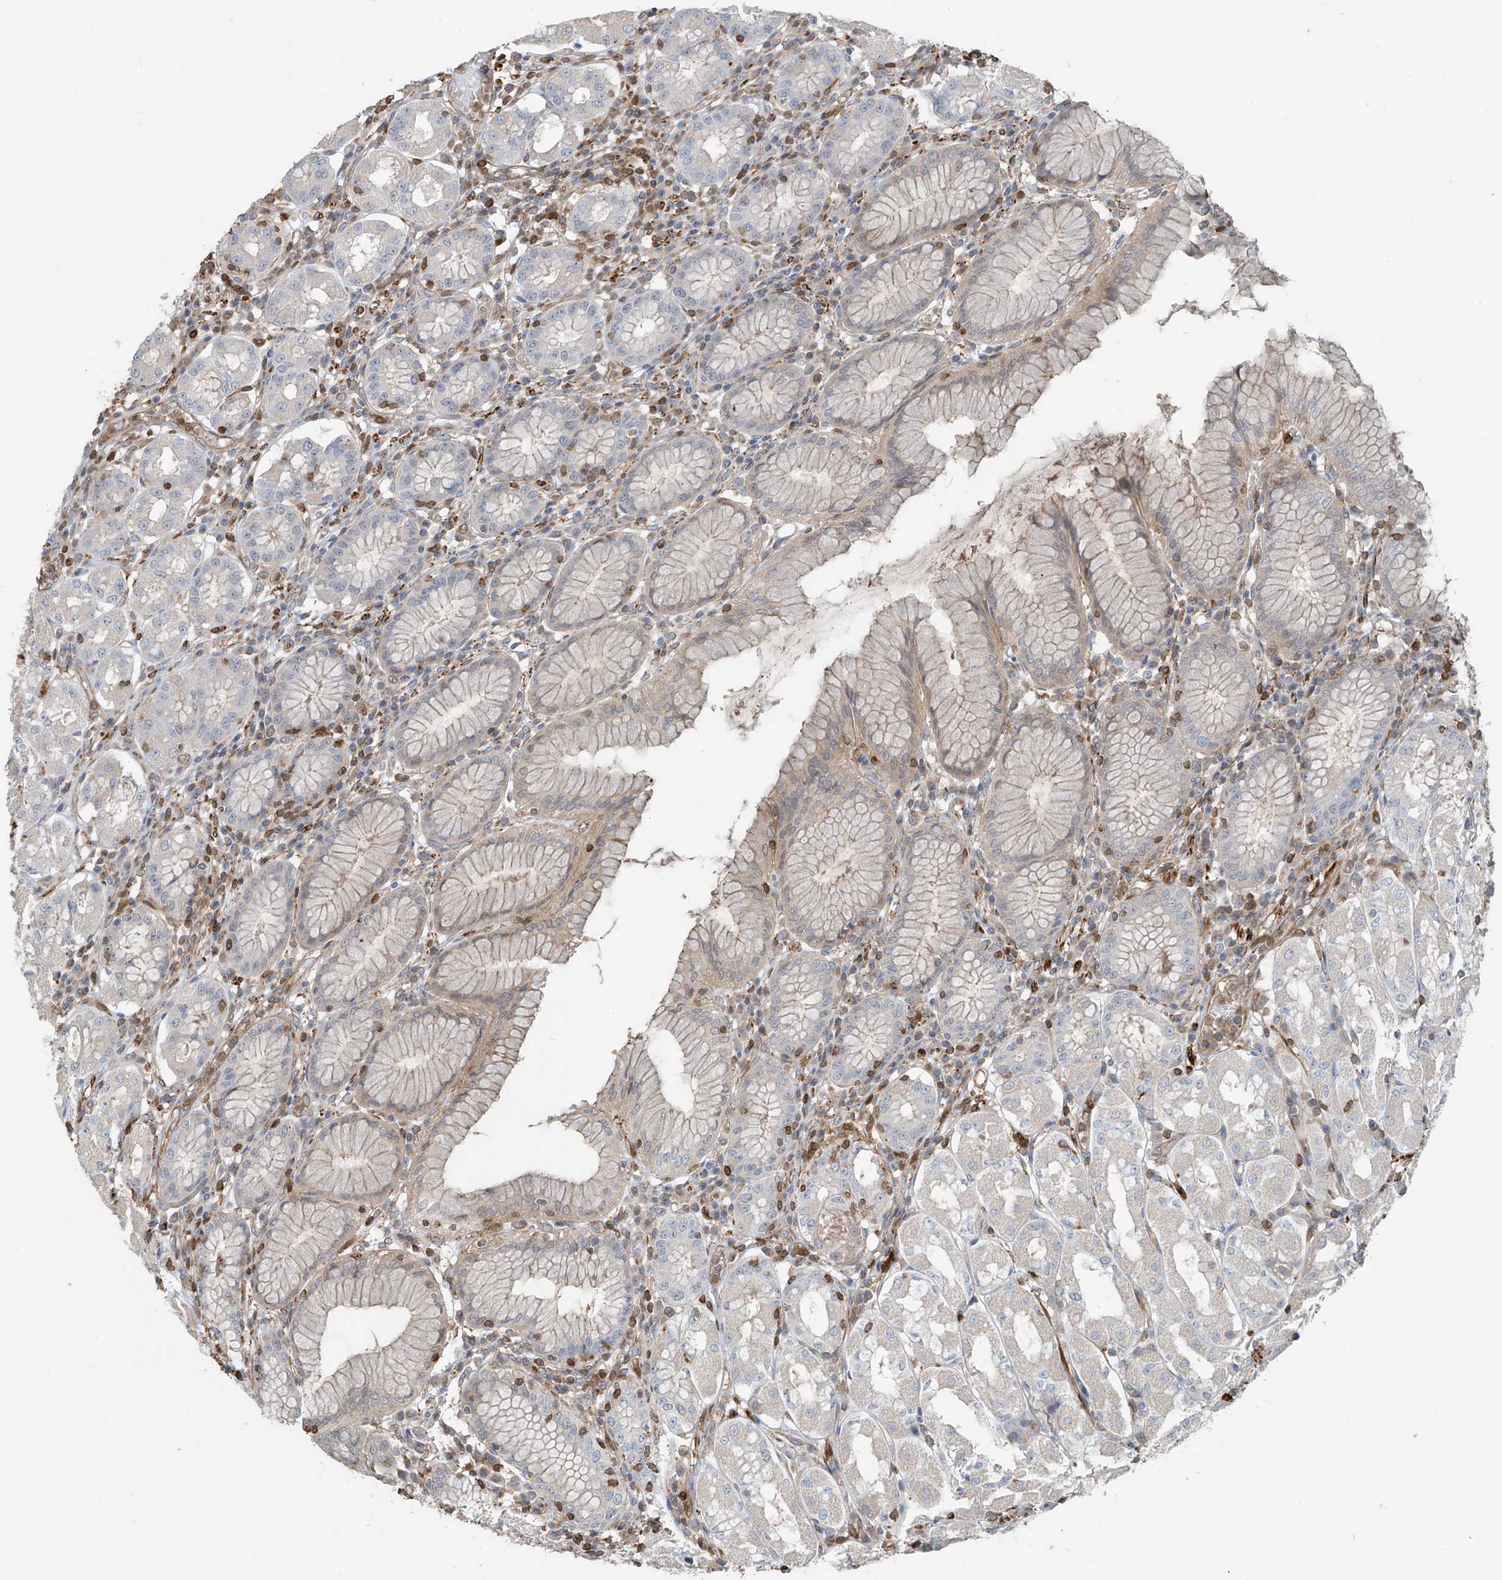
{"staining": {"intensity": "weak", "quantity": "25%-75%", "location": "cytoplasmic/membranous"}, "tissue": "stomach", "cell_type": "Glandular cells", "image_type": "normal", "snomed": [{"axis": "morphology", "description": "Normal tissue, NOS"}, {"axis": "topography", "description": "Stomach"}, {"axis": "topography", "description": "Stomach, lower"}], "caption": "A high-resolution micrograph shows IHC staining of unremarkable stomach, which exhibits weak cytoplasmic/membranous staining in about 25%-75% of glandular cells. The protein of interest is shown in brown color, while the nuclei are stained blue.", "gene": "SH3BGRL3", "patient": {"sex": "female", "age": 56}}